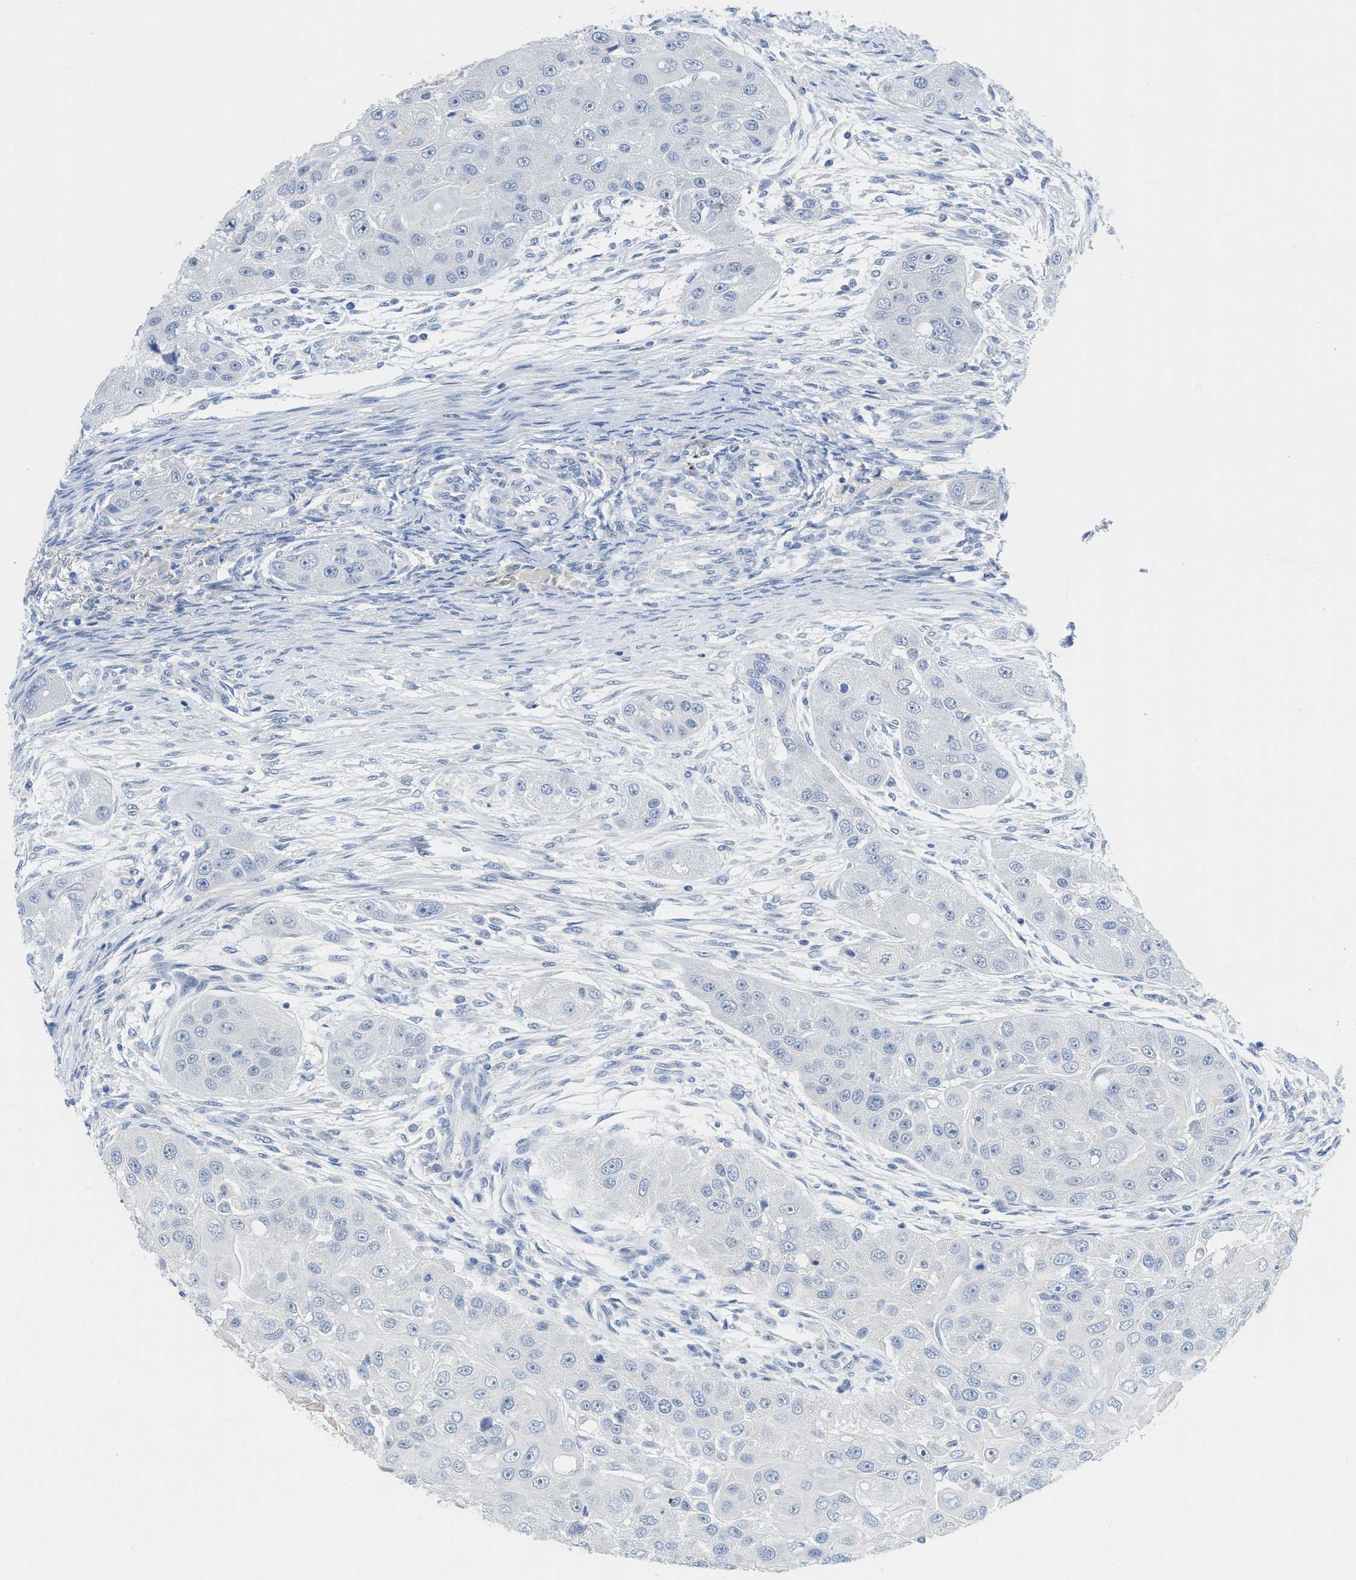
{"staining": {"intensity": "negative", "quantity": "none", "location": "none"}, "tissue": "head and neck cancer", "cell_type": "Tumor cells", "image_type": "cancer", "snomed": [{"axis": "morphology", "description": "Normal tissue, NOS"}, {"axis": "morphology", "description": "Squamous cell carcinoma, NOS"}, {"axis": "topography", "description": "Skeletal muscle"}, {"axis": "topography", "description": "Head-Neck"}], "caption": "Head and neck squamous cell carcinoma stained for a protein using IHC demonstrates no staining tumor cells.", "gene": "HSF2", "patient": {"sex": "male", "age": 51}}